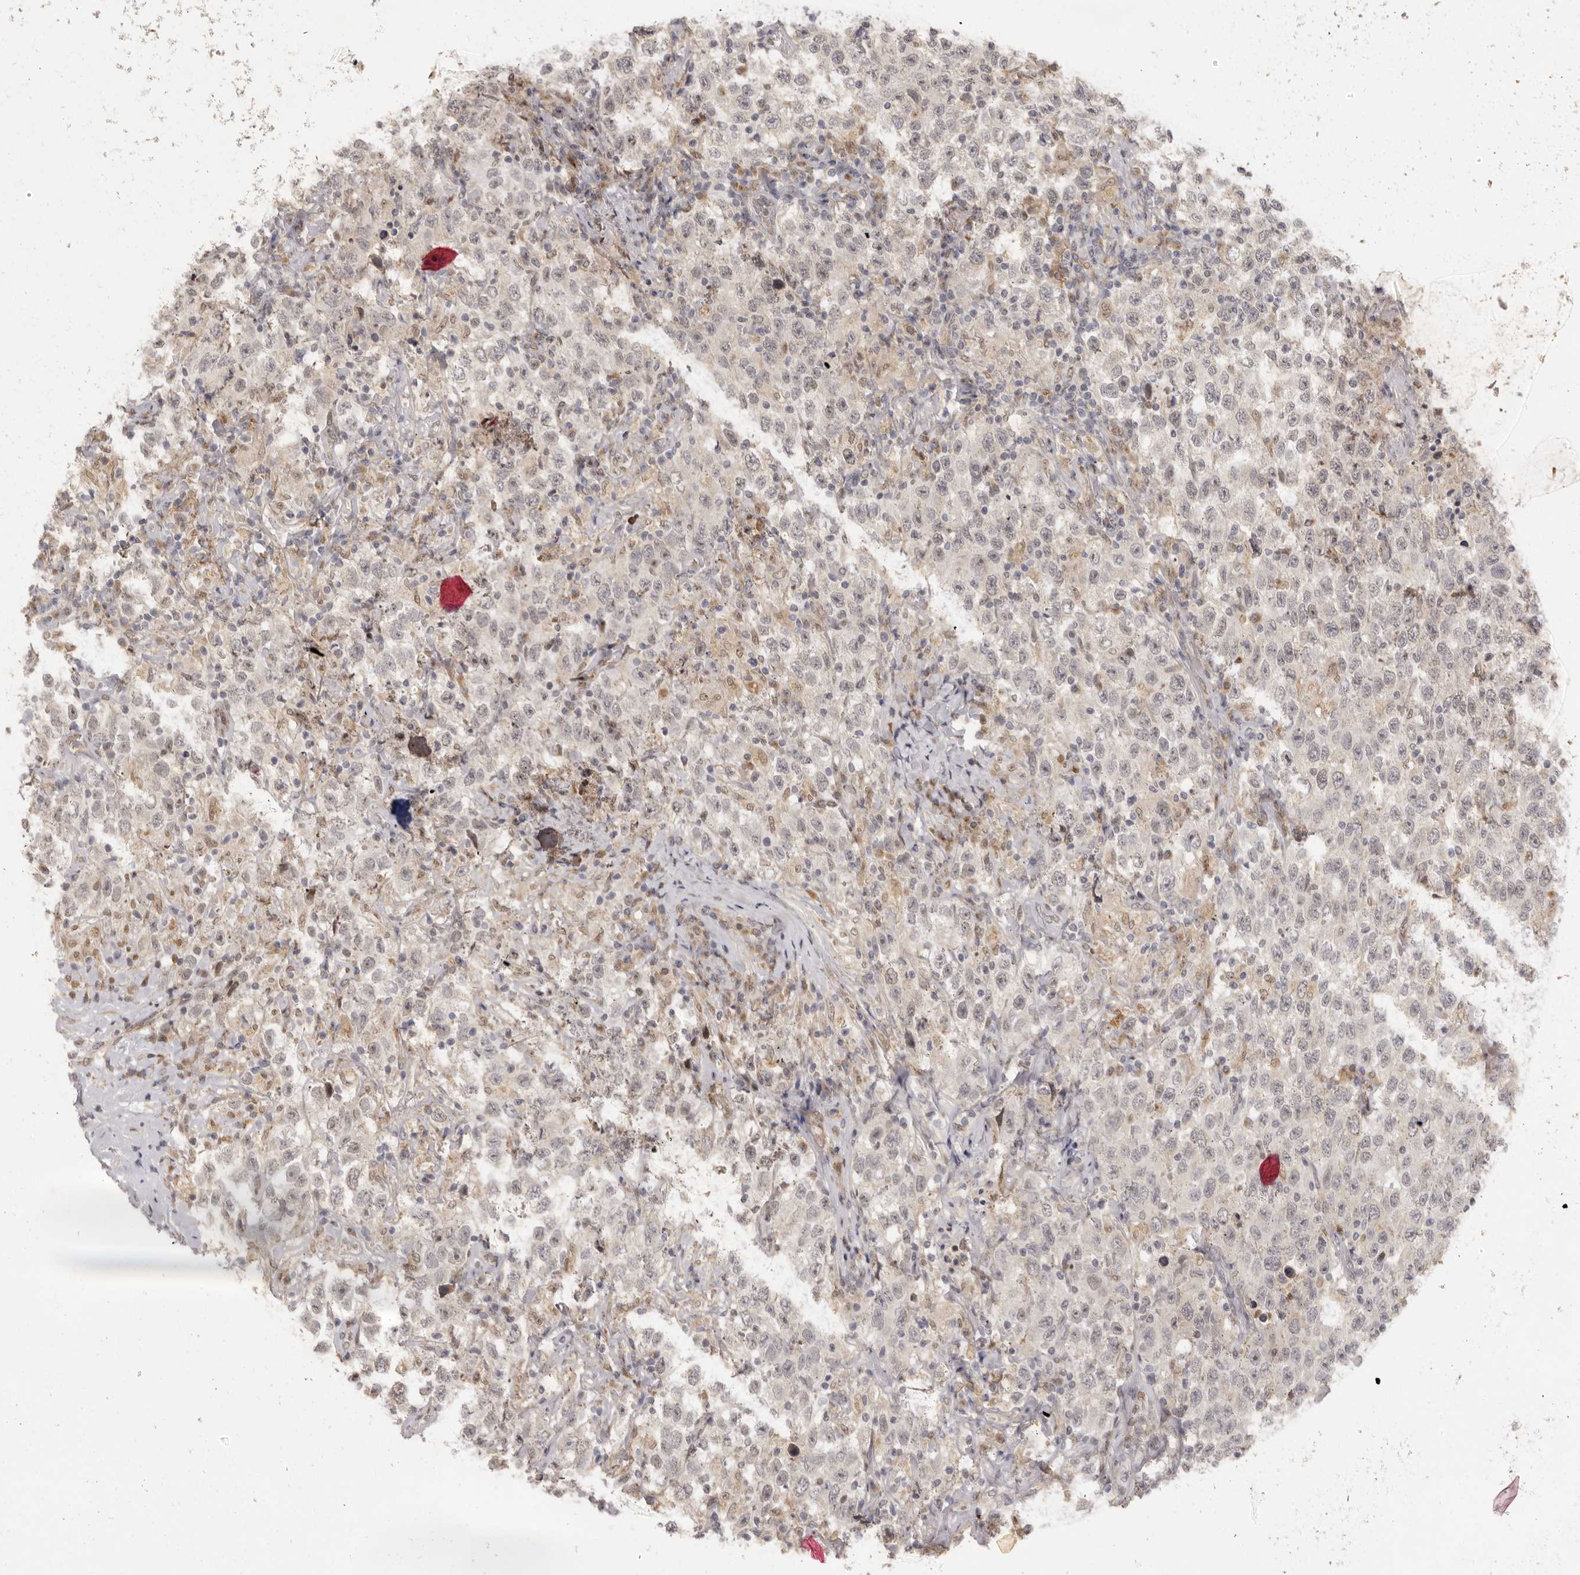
{"staining": {"intensity": "weak", "quantity": "<25%", "location": "nuclear"}, "tissue": "testis cancer", "cell_type": "Tumor cells", "image_type": "cancer", "snomed": [{"axis": "morphology", "description": "Seminoma, NOS"}, {"axis": "topography", "description": "Testis"}], "caption": "This image is of testis cancer stained with immunohistochemistry (IHC) to label a protein in brown with the nuclei are counter-stained blue. There is no expression in tumor cells. The staining was performed using DAB to visualize the protein expression in brown, while the nuclei were stained in blue with hematoxylin (Magnification: 20x).", "gene": "ZNF326", "patient": {"sex": "male", "age": 41}}